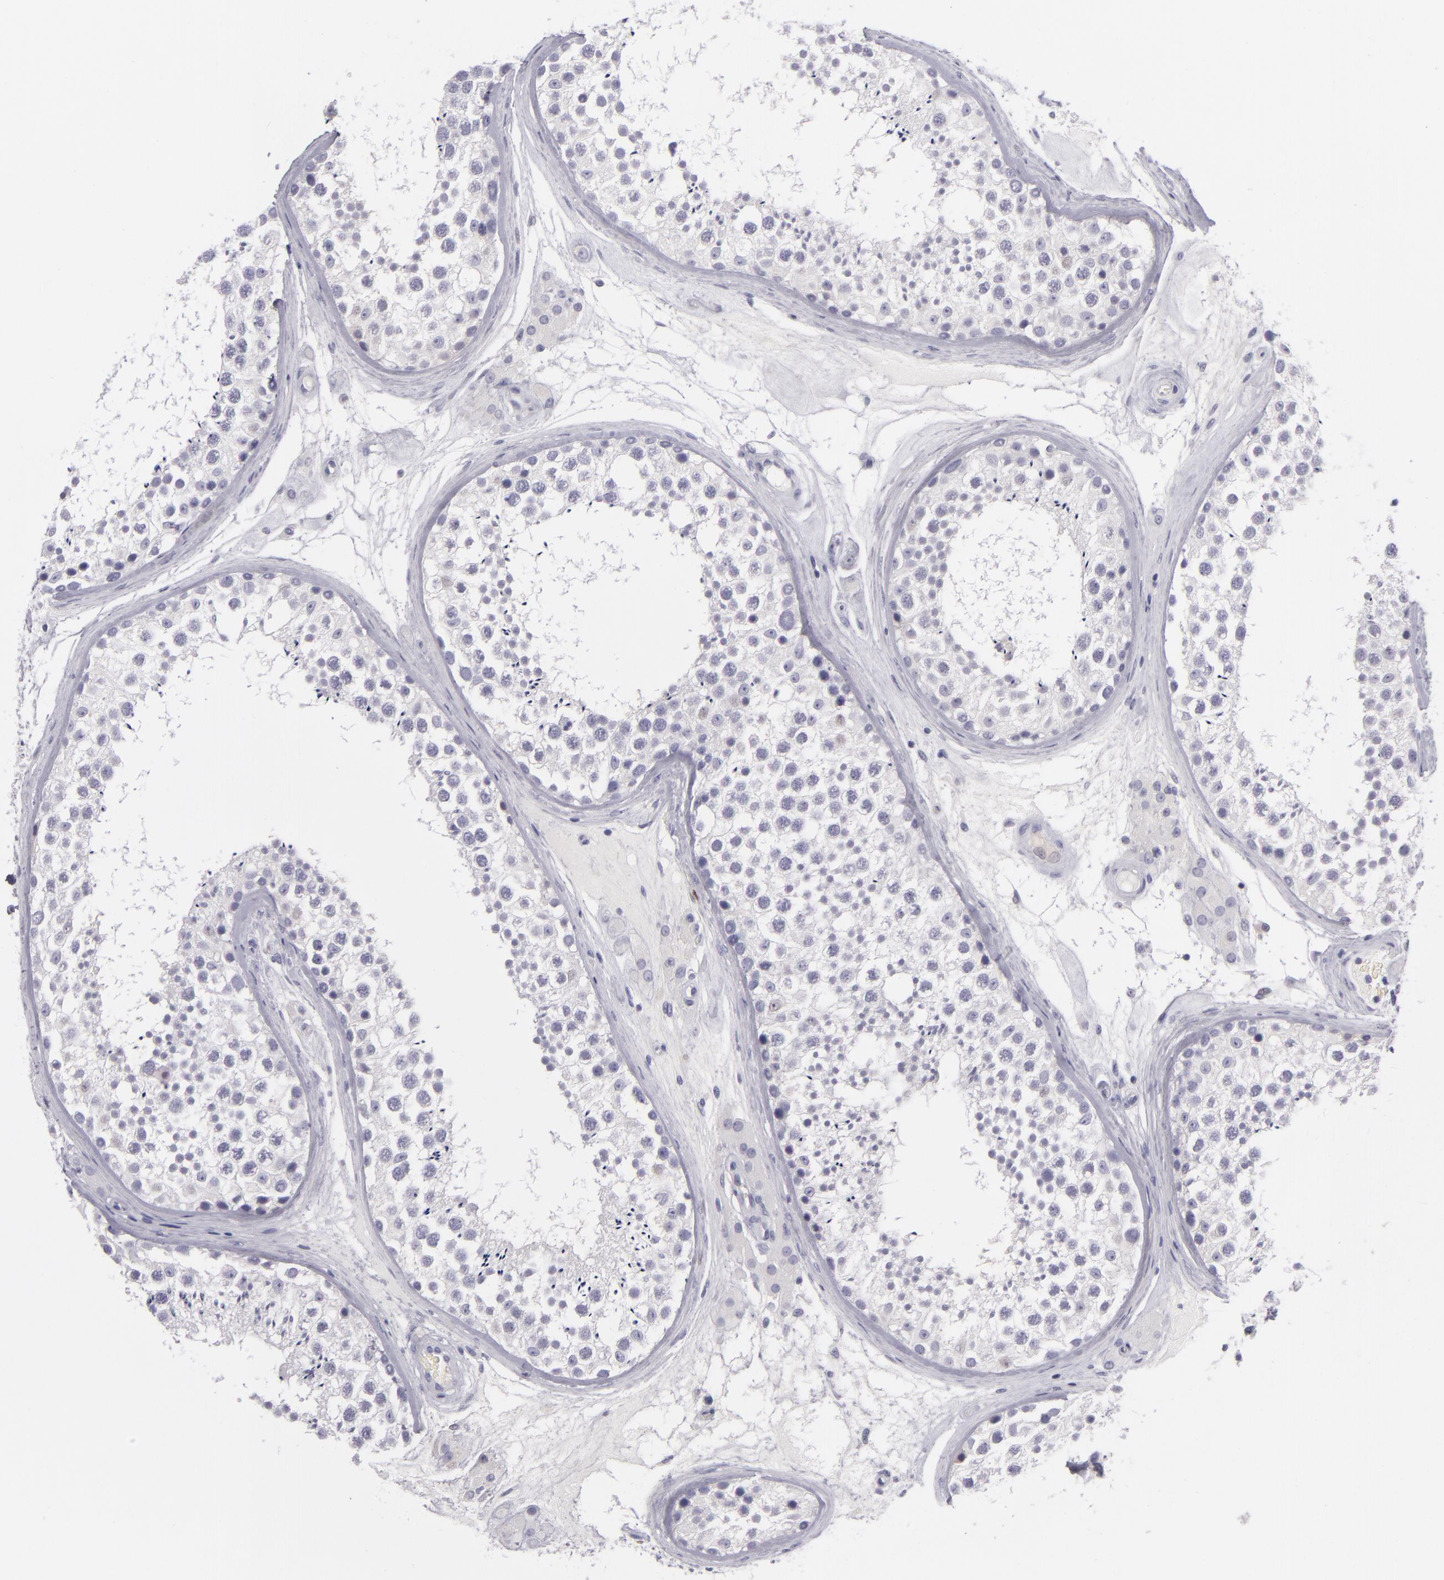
{"staining": {"intensity": "negative", "quantity": "none", "location": "none"}, "tissue": "testis", "cell_type": "Cells in seminiferous ducts", "image_type": "normal", "snomed": [{"axis": "morphology", "description": "Normal tissue, NOS"}, {"axis": "topography", "description": "Testis"}], "caption": "Immunohistochemistry (IHC) of normal testis displays no positivity in cells in seminiferous ducts.", "gene": "TNNC1", "patient": {"sex": "male", "age": 46}}